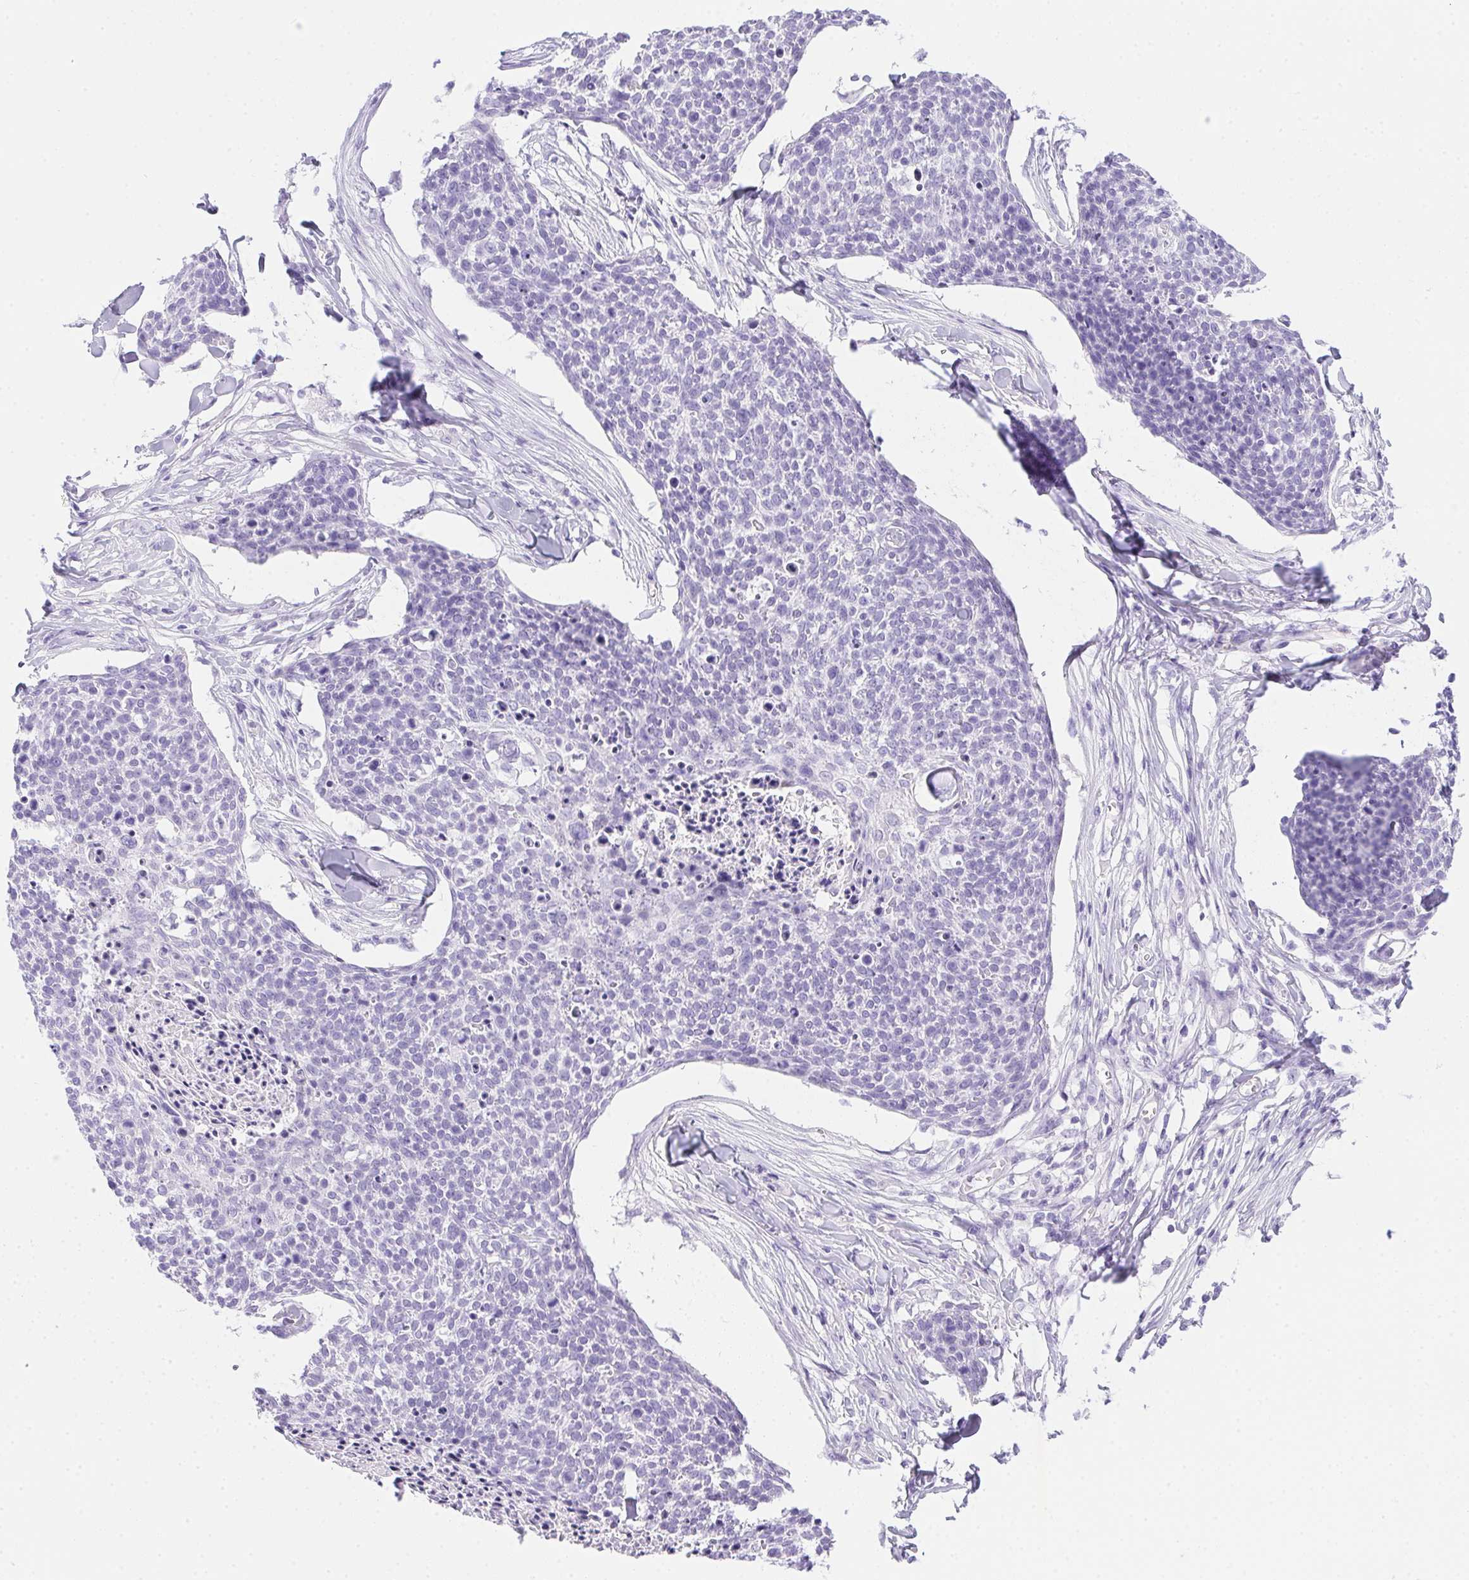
{"staining": {"intensity": "negative", "quantity": "none", "location": "none"}, "tissue": "skin cancer", "cell_type": "Tumor cells", "image_type": "cancer", "snomed": [{"axis": "morphology", "description": "Squamous cell carcinoma, NOS"}, {"axis": "topography", "description": "Skin"}, {"axis": "topography", "description": "Vulva"}], "caption": "Immunohistochemical staining of squamous cell carcinoma (skin) shows no significant staining in tumor cells.", "gene": "SPACA5B", "patient": {"sex": "female", "age": 75}}